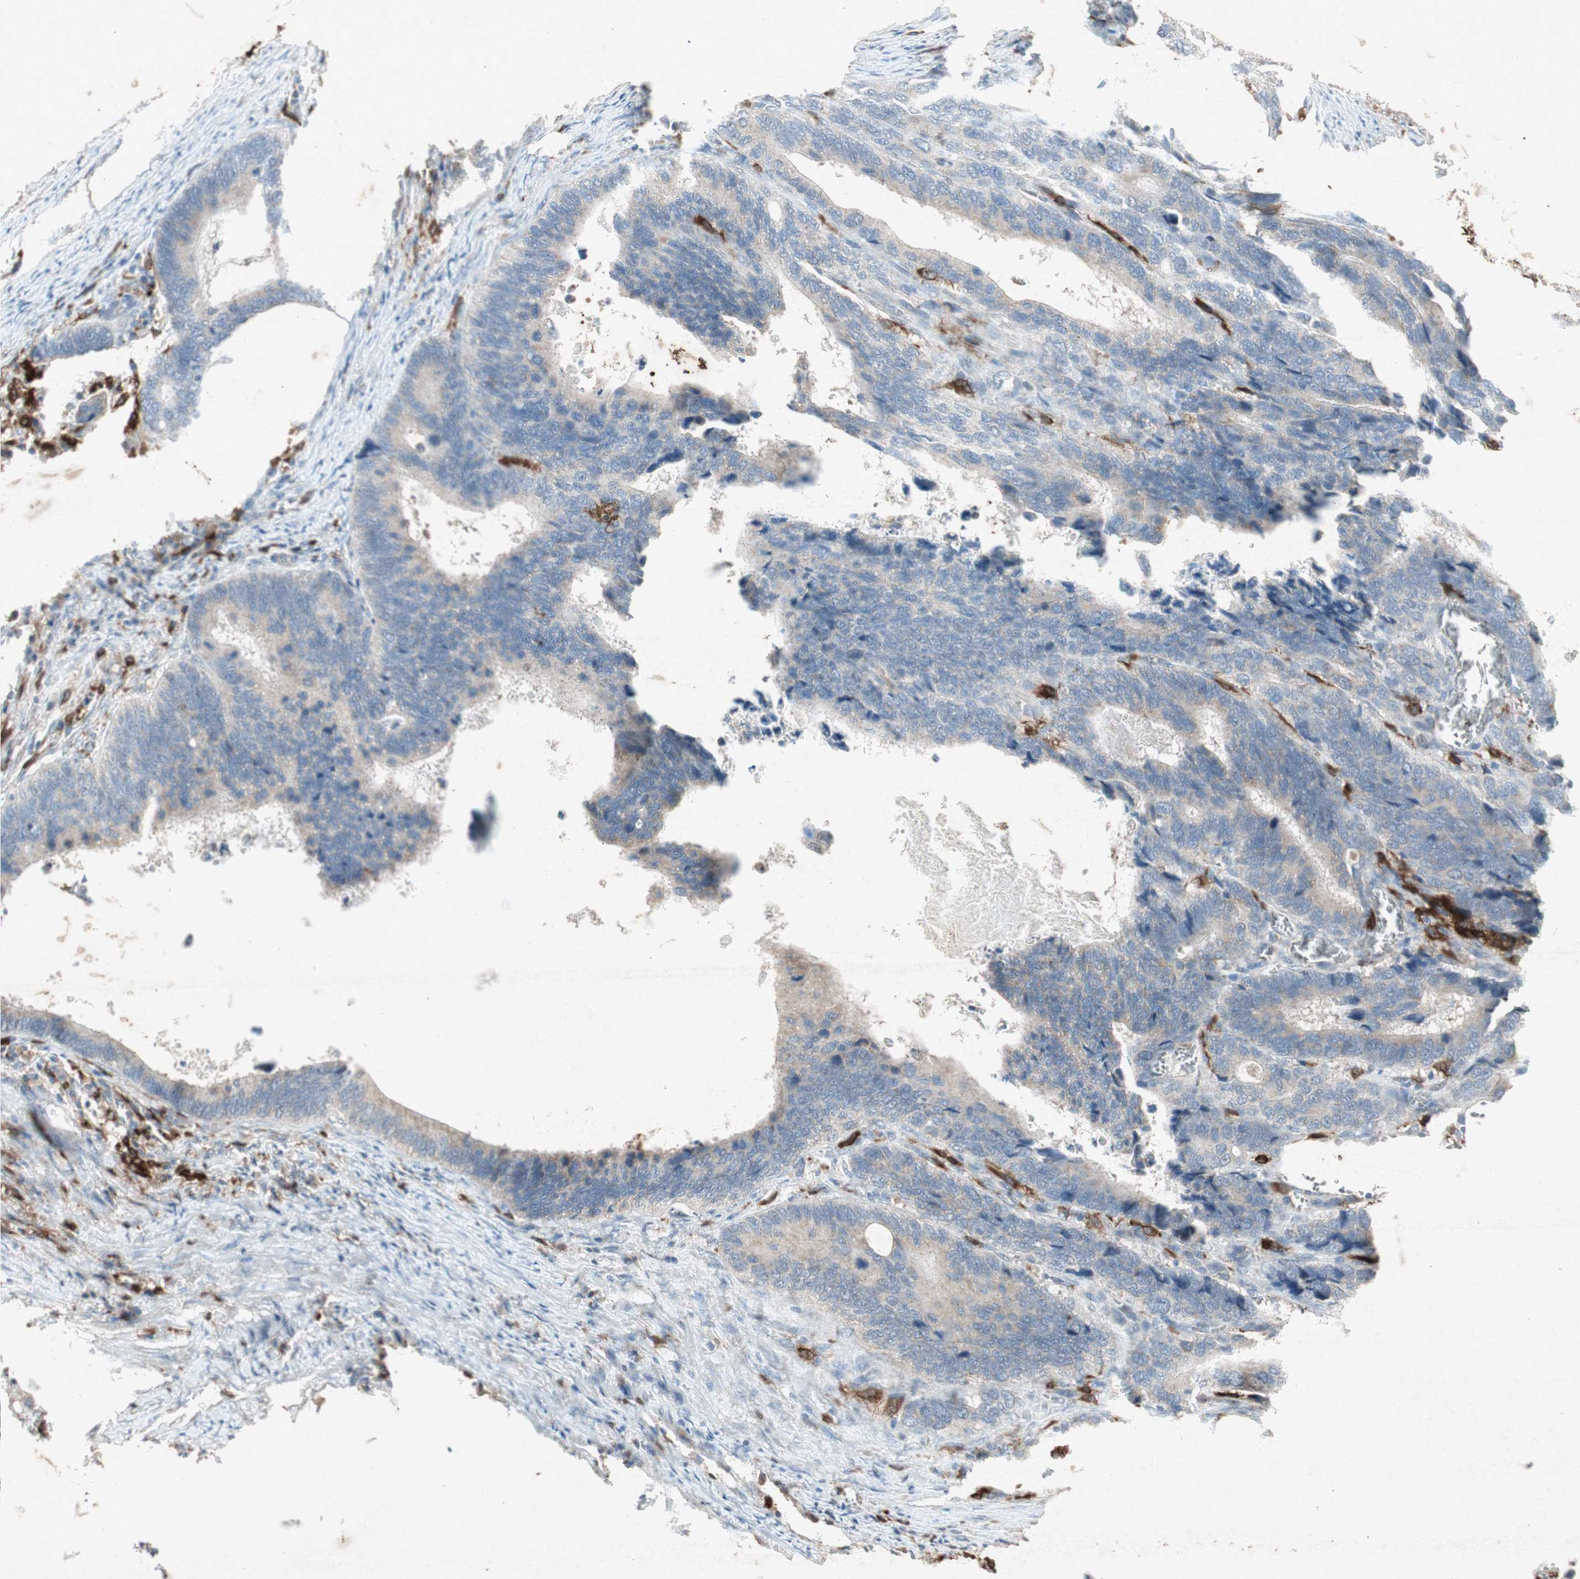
{"staining": {"intensity": "negative", "quantity": "none", "location": "none"}, "tissue": "colorectal cancer", "cell_type": "Tumor cells", "image_type": "cancer", "snomed": [{"axis": "morphology", "description": "Adenocarcinoma, NOS"}, {"axis": "topography", "description": "Colon"}], "caption": "The image shows no significant positivity in tumor cells of colorectal cancer.", "gene": "TYROBP", "patient": {"sex": "male", "age": 72}}